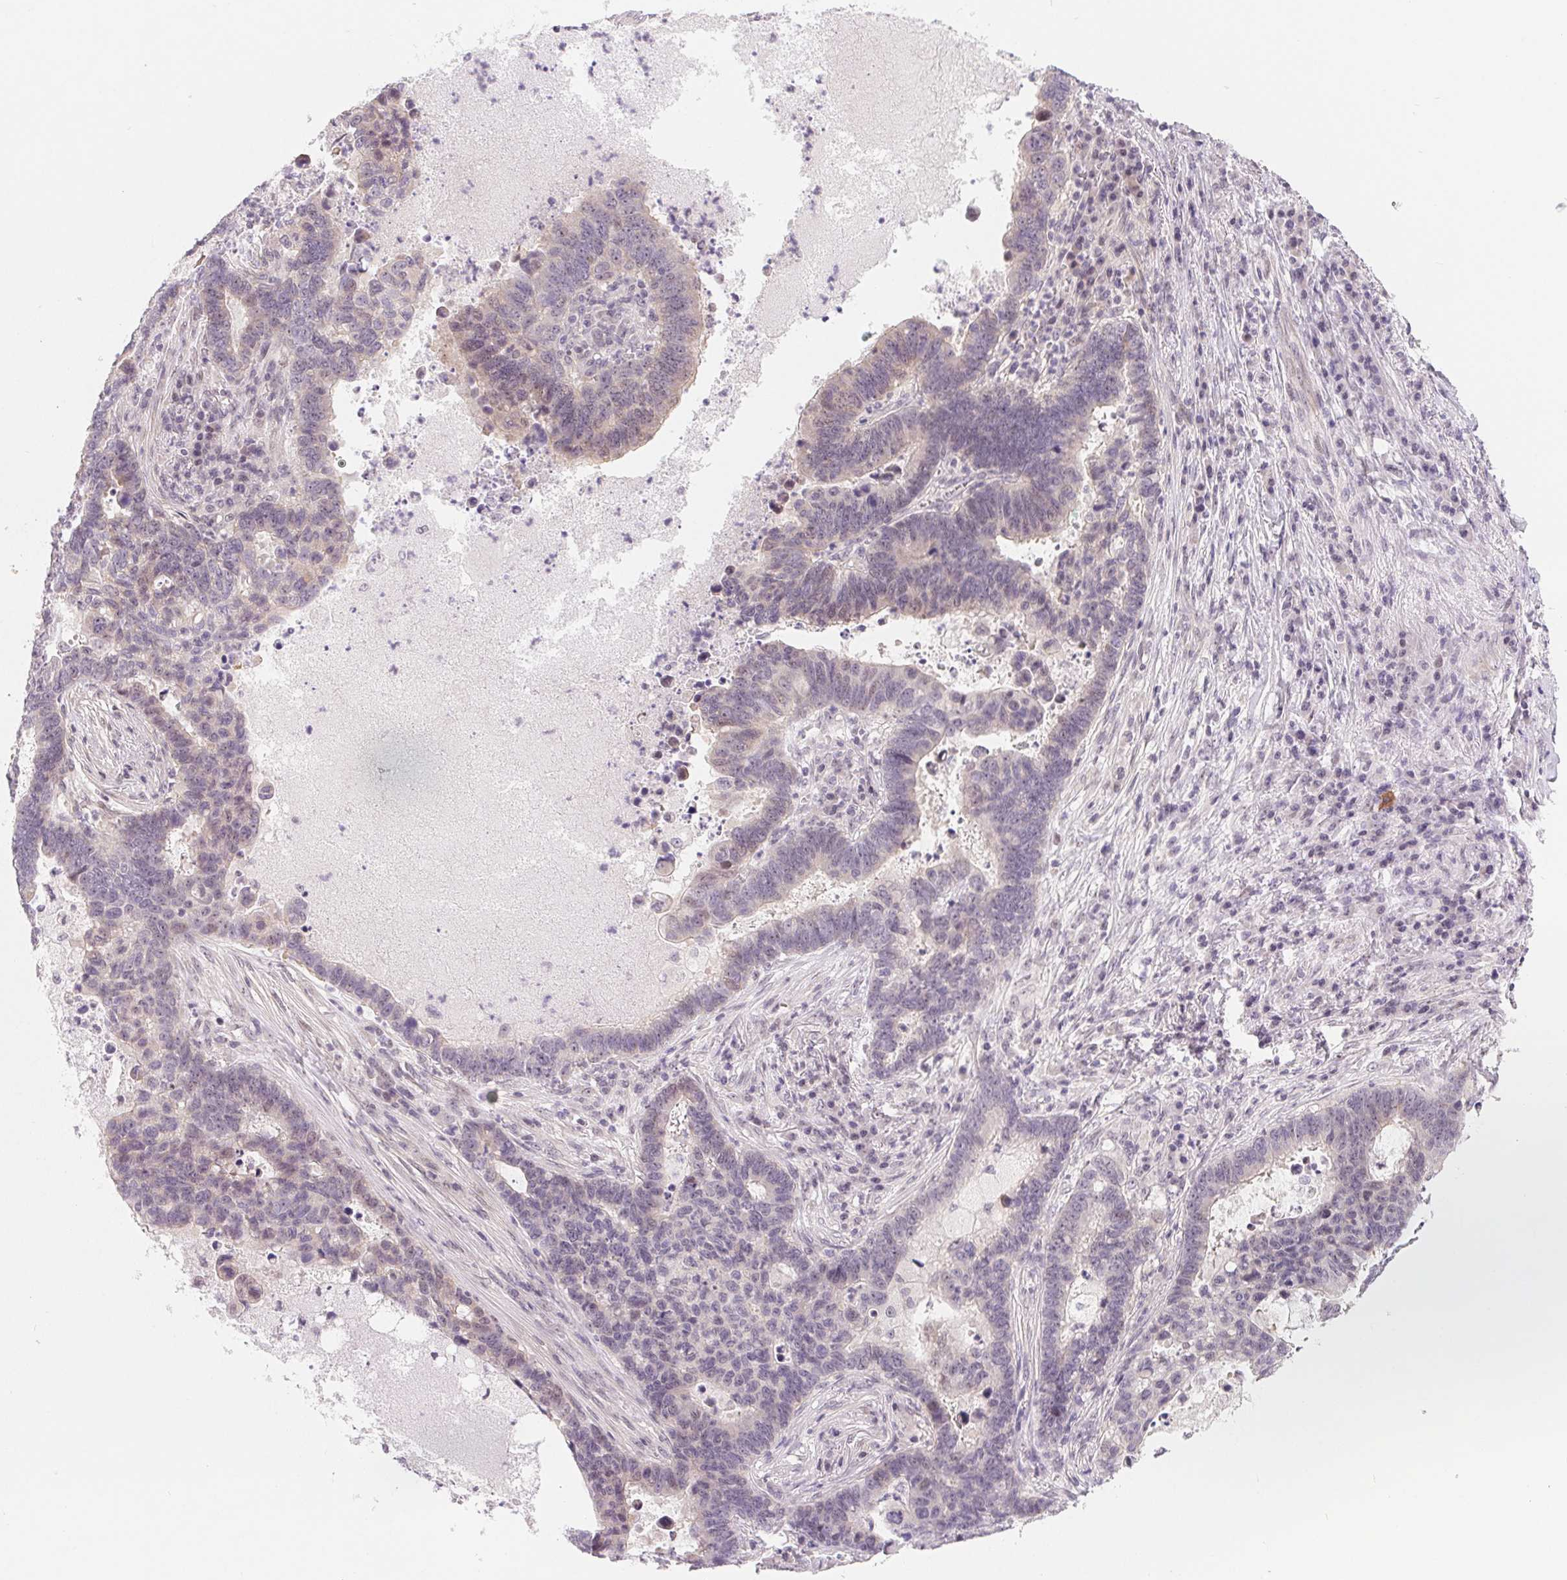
{"staining": {"intensity": "negative", "quantity": "none", "location": "none"}, "tissue": "lung cancer", "cell_type": "Tumor cells", "image_type": "cancer", "snomed": [{"axis": "morphology", "description": "Aneuploidy"}, {"axis": "morphology", "description": "Adenocarcinoma, NOS"}, {"axis": "morphology", "description": "Adenocarcinoma primary or metastatic"}, {"axis": "topography", "description": "Lung"}], "caption": "There is no significant expression in tumor cells of lung adenocarcinoma.", "gene": "LCA5L", "patient": {"sex": "female", "age": 75}}